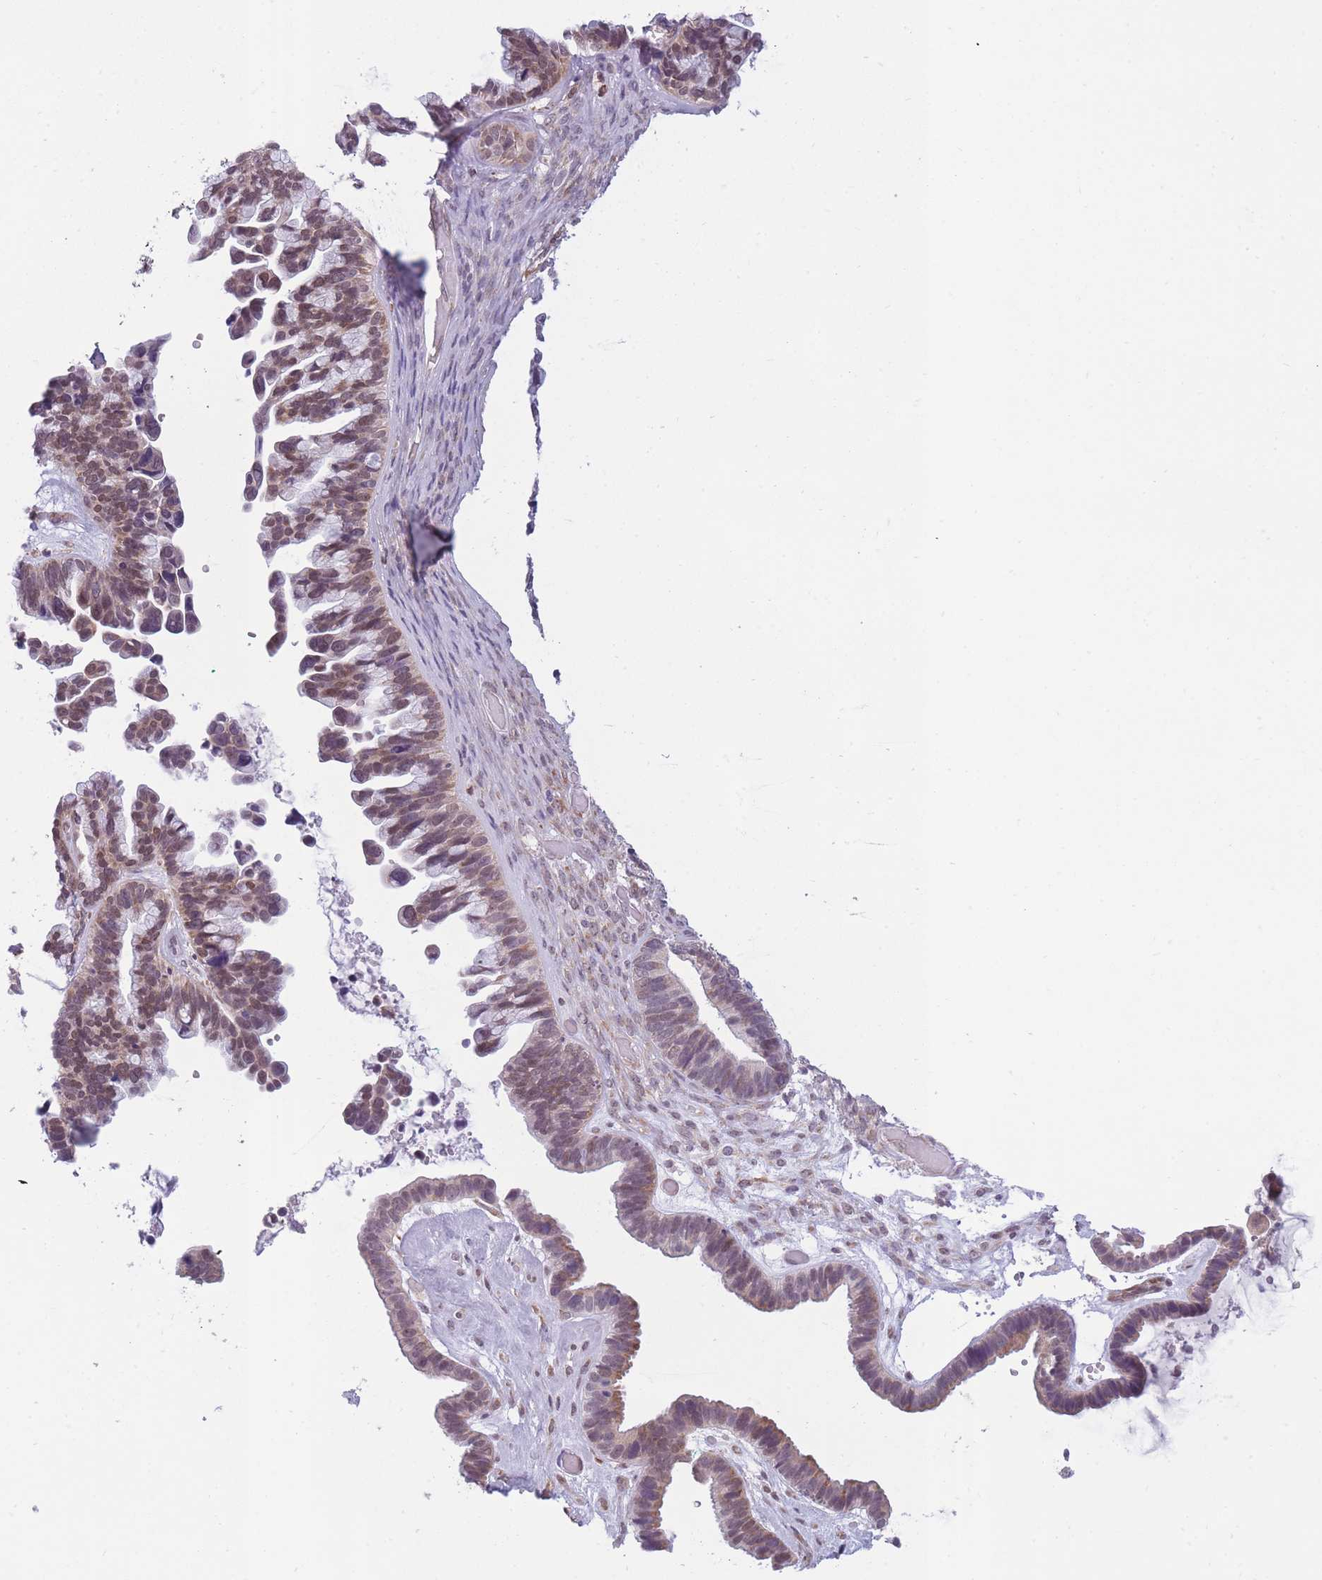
{"staining": {"intensity": "weak", "quantity": ">75%", "location": "cytoplasmic/membranous,nuclear"}, "tissue": "ovarian cancer", "cell_type": "Tumor cells", "image_type": "cancer", "snomed": [{"axis": "morphology", "description": "Cystadenocarcinoma, serous, NOS"}, {"axis": "topography", "description": "Ovary"}], "caption": "IHC micrograph of neoplastic tissue: ovarian cancer stained using immunohistochemistry shows low levels of weak protein expression localized specifically in the cytoplasmic/membranous and nuclear of tumor cells, appearing as a cytoplasmic/membranous and nuclear brown color.", "gene": "TMEM121", "patient": {"sex": "female", "age": 56}}